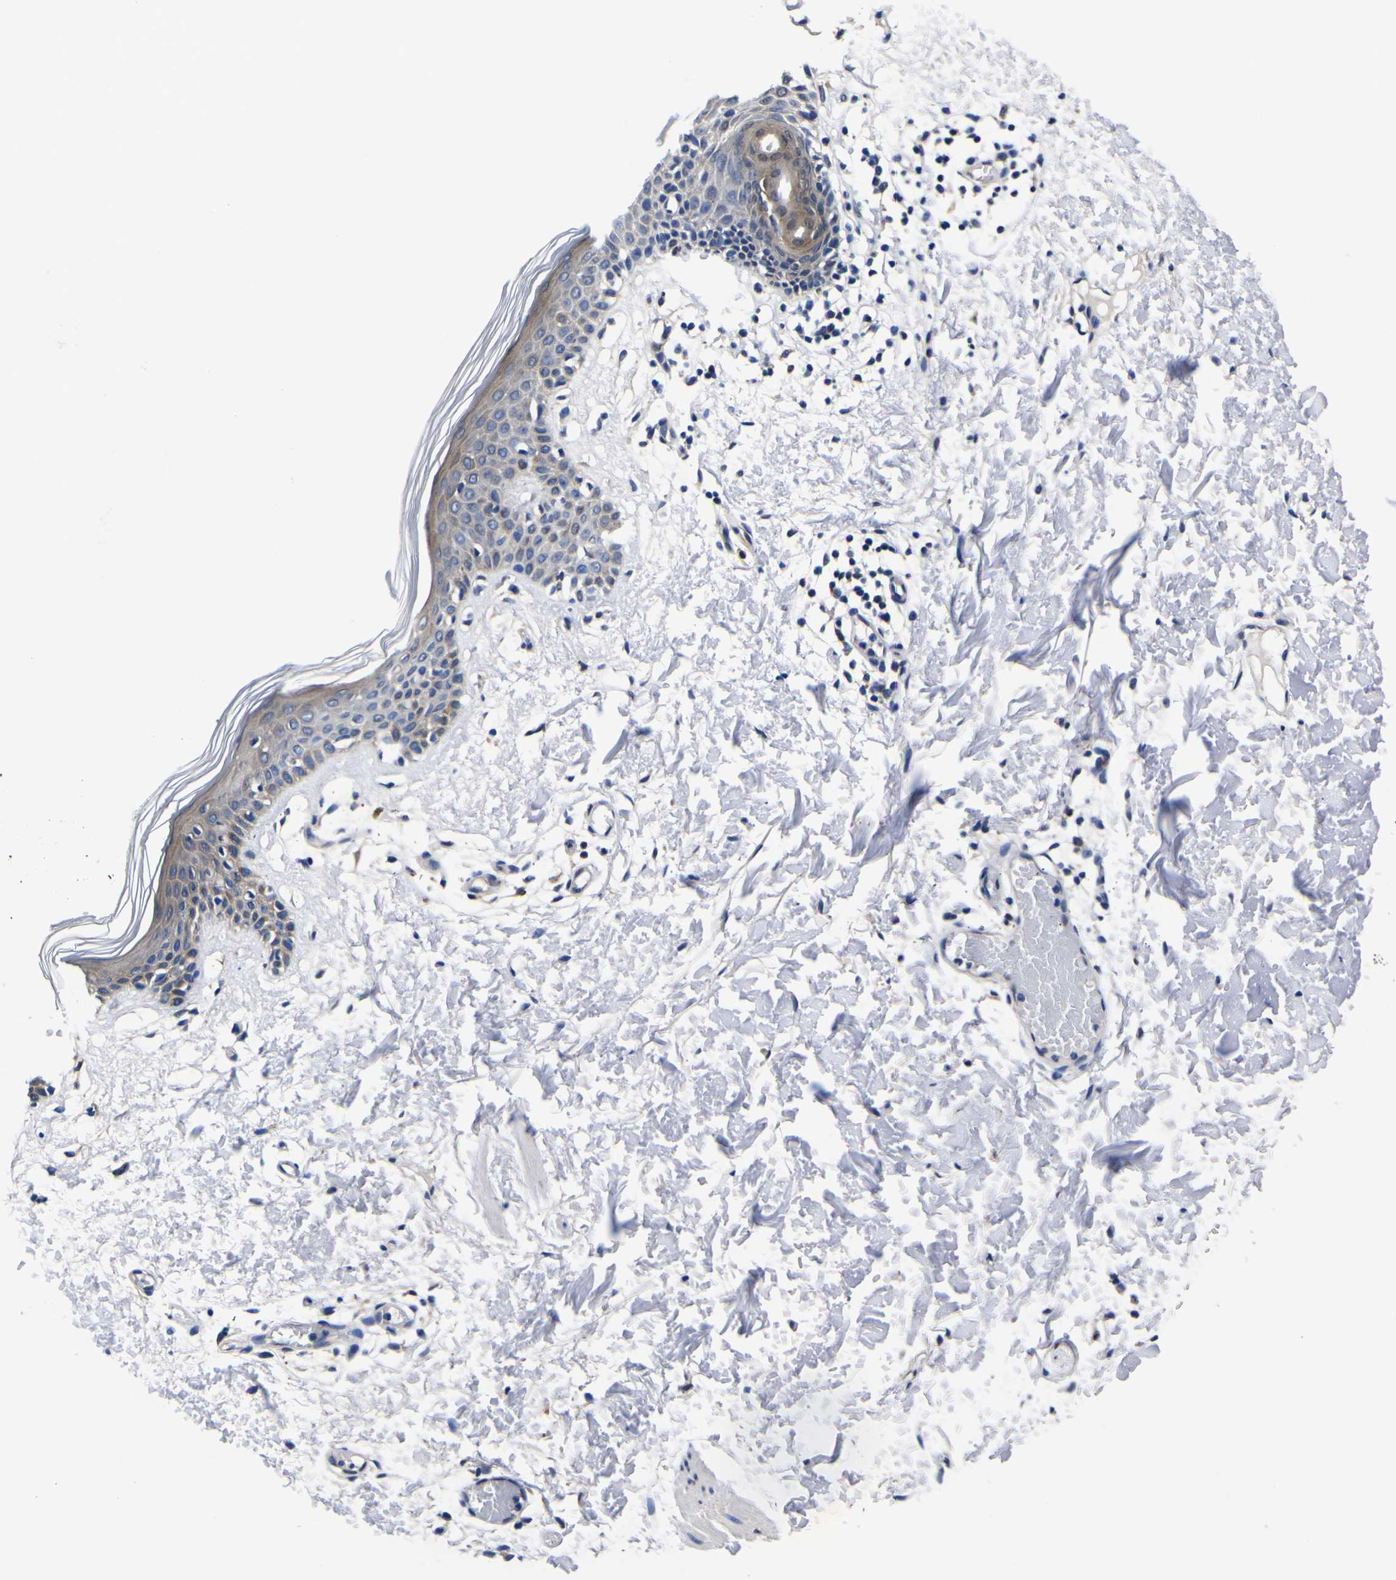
{"staining": {"intensity": "negative", "quantity": "none", "location": "none"}, "tissue": "skin", "cell_type": "Fibroblasts", "image_type": "normal", "snomed": [{"axis": "morphology", "description": "Normal tissue, NOS"}, {"axis": "topography", "description": "Skin"}], "caption": "DAB (3,3'-diaminobenzidine) immunohistochemical staining of unremarkable human skin shows no significant staining in fibroblasts.", "gene": "FAM110B", "patient": {"sex": "male", "age": 53}}